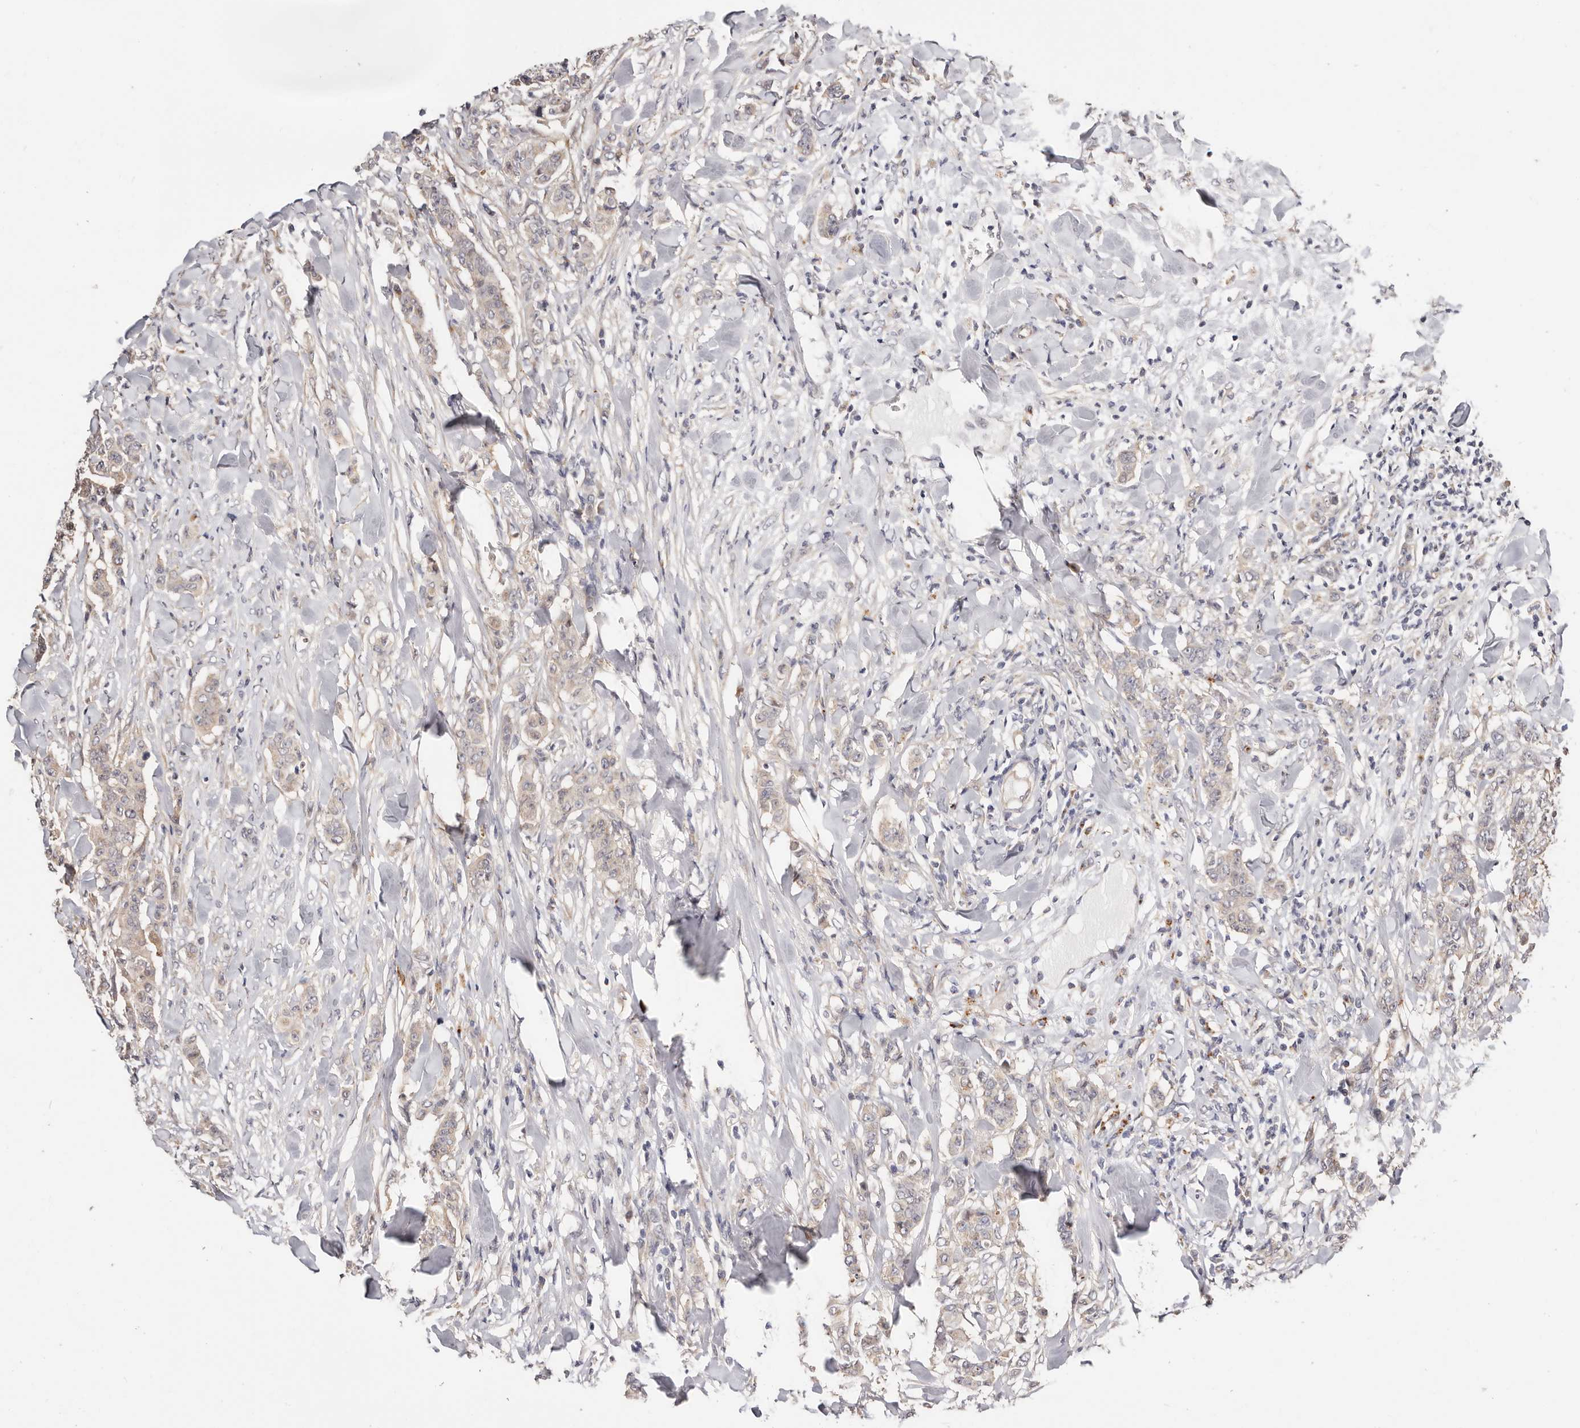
{"staining": {"intensity": "negative", "quantity": "none", "location": "none"}, "tissue": "breast cancer", "cell_type": "Tumor cells", "image_type": "cancer", "snomed": [{"axis": "morphology", "description": "Duct carcinoma"}, {"axis": "topography", "description": "Breast"}], "caption": "DAB (3,3'-diaminobenzidine) immunohistochemical staining of breast cancer (intraductal carcinoma) demonstrates no significant staining in tumor cells. (DAB (3,3'-diaminobenzidine) immunohistochemistry (IHC), high magnification).", "gene": "USP33", "patient": {"sex": "female", "age": 40}}